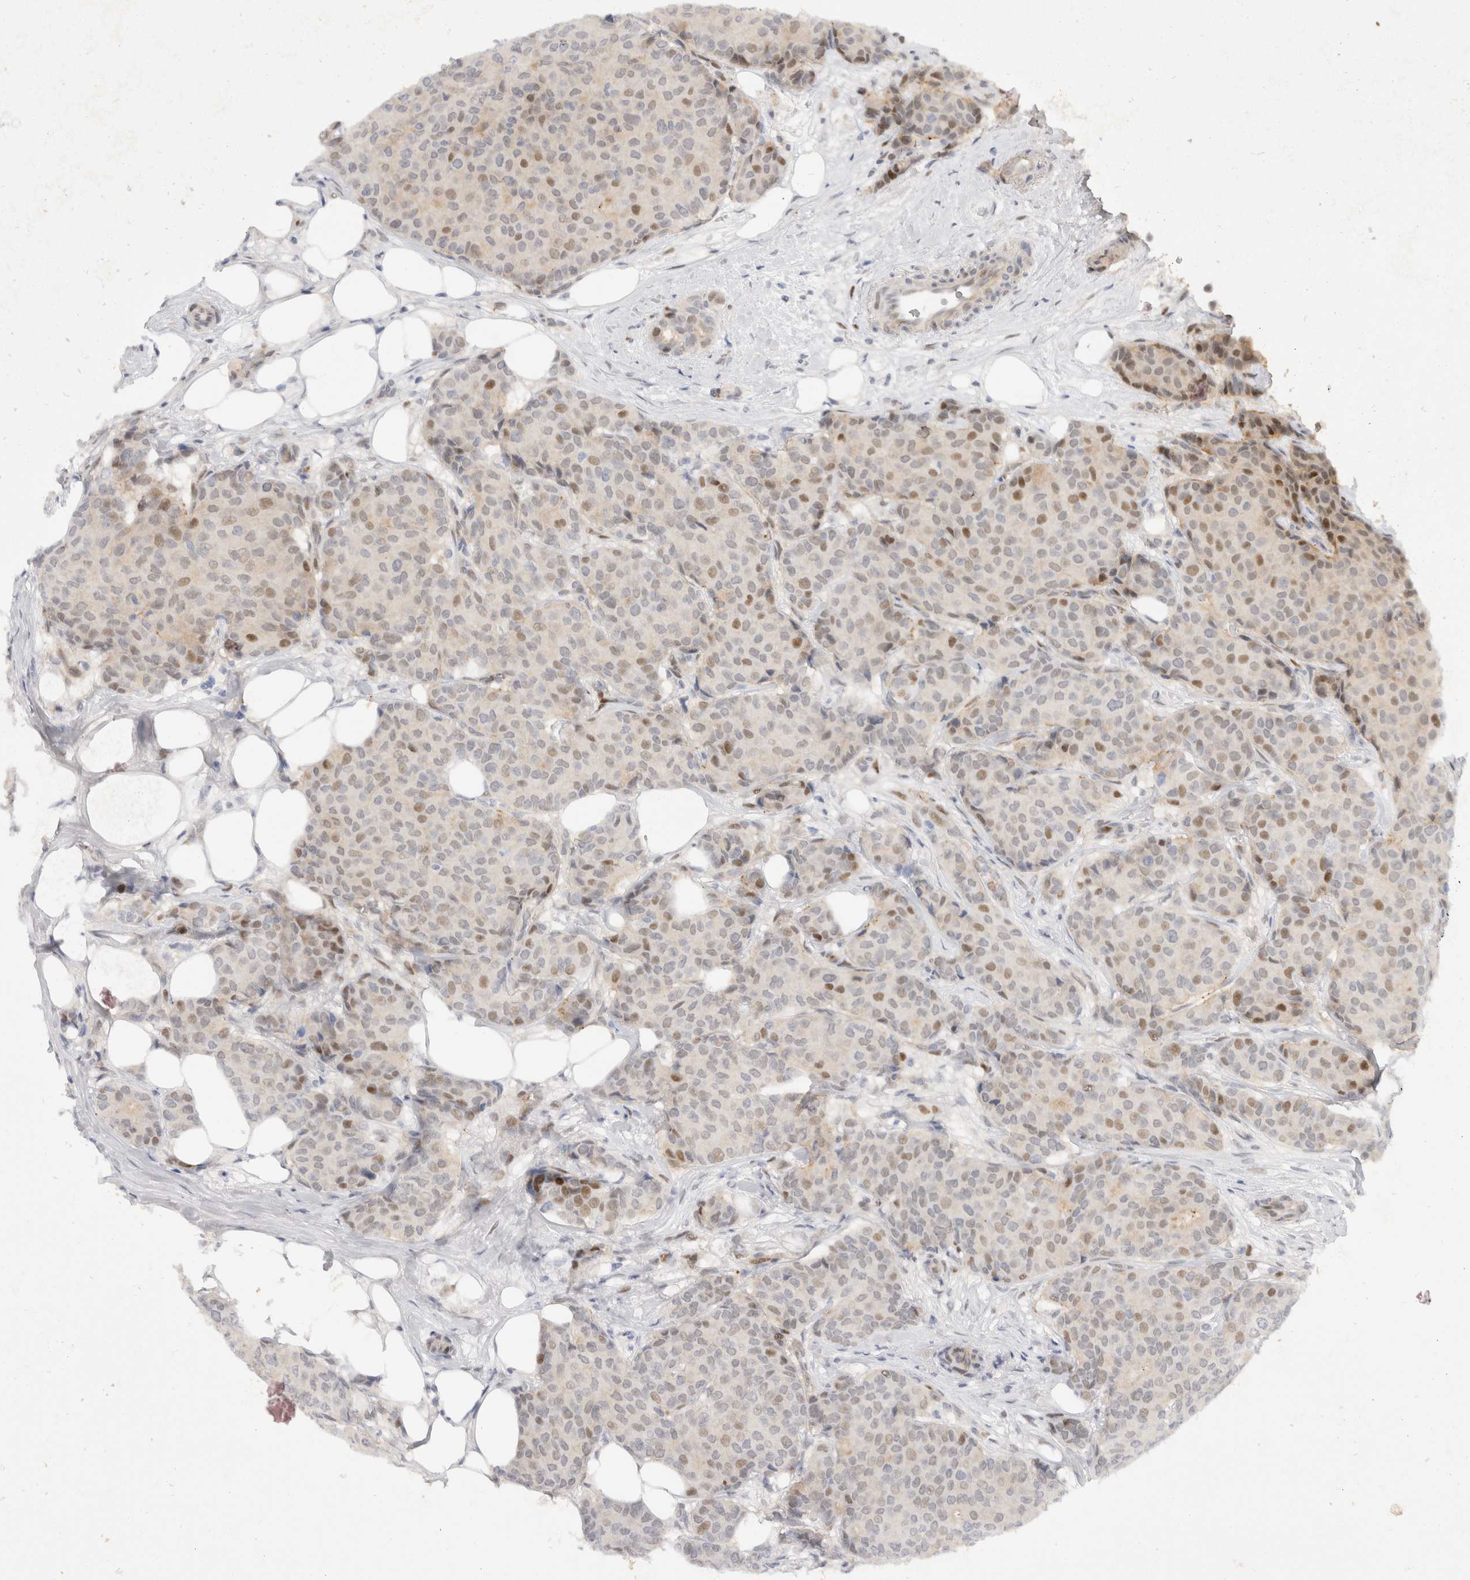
{"staining": {"intensity": "moderate", "quantity": "<25%", "location": "nuclear"}, "tissue": "breast cancer", "cell_type": "Tumor cells", "image_type": "cancer", "snomed": [{"axis": "morphology", "description": "Duct carcinoma"}, {"axis": "topography", "description": "Breast"}], "caption": "DAB (3,3'-diaminobenzidine) immunohistochemical staining of infiltrating ductal carcinoma (breast) demonstrates moderate nuclear protein staining in approximately <25% of tumor cells.", "gene": "TOM1L2", "patient": {"sex": "female", "age": 75}}